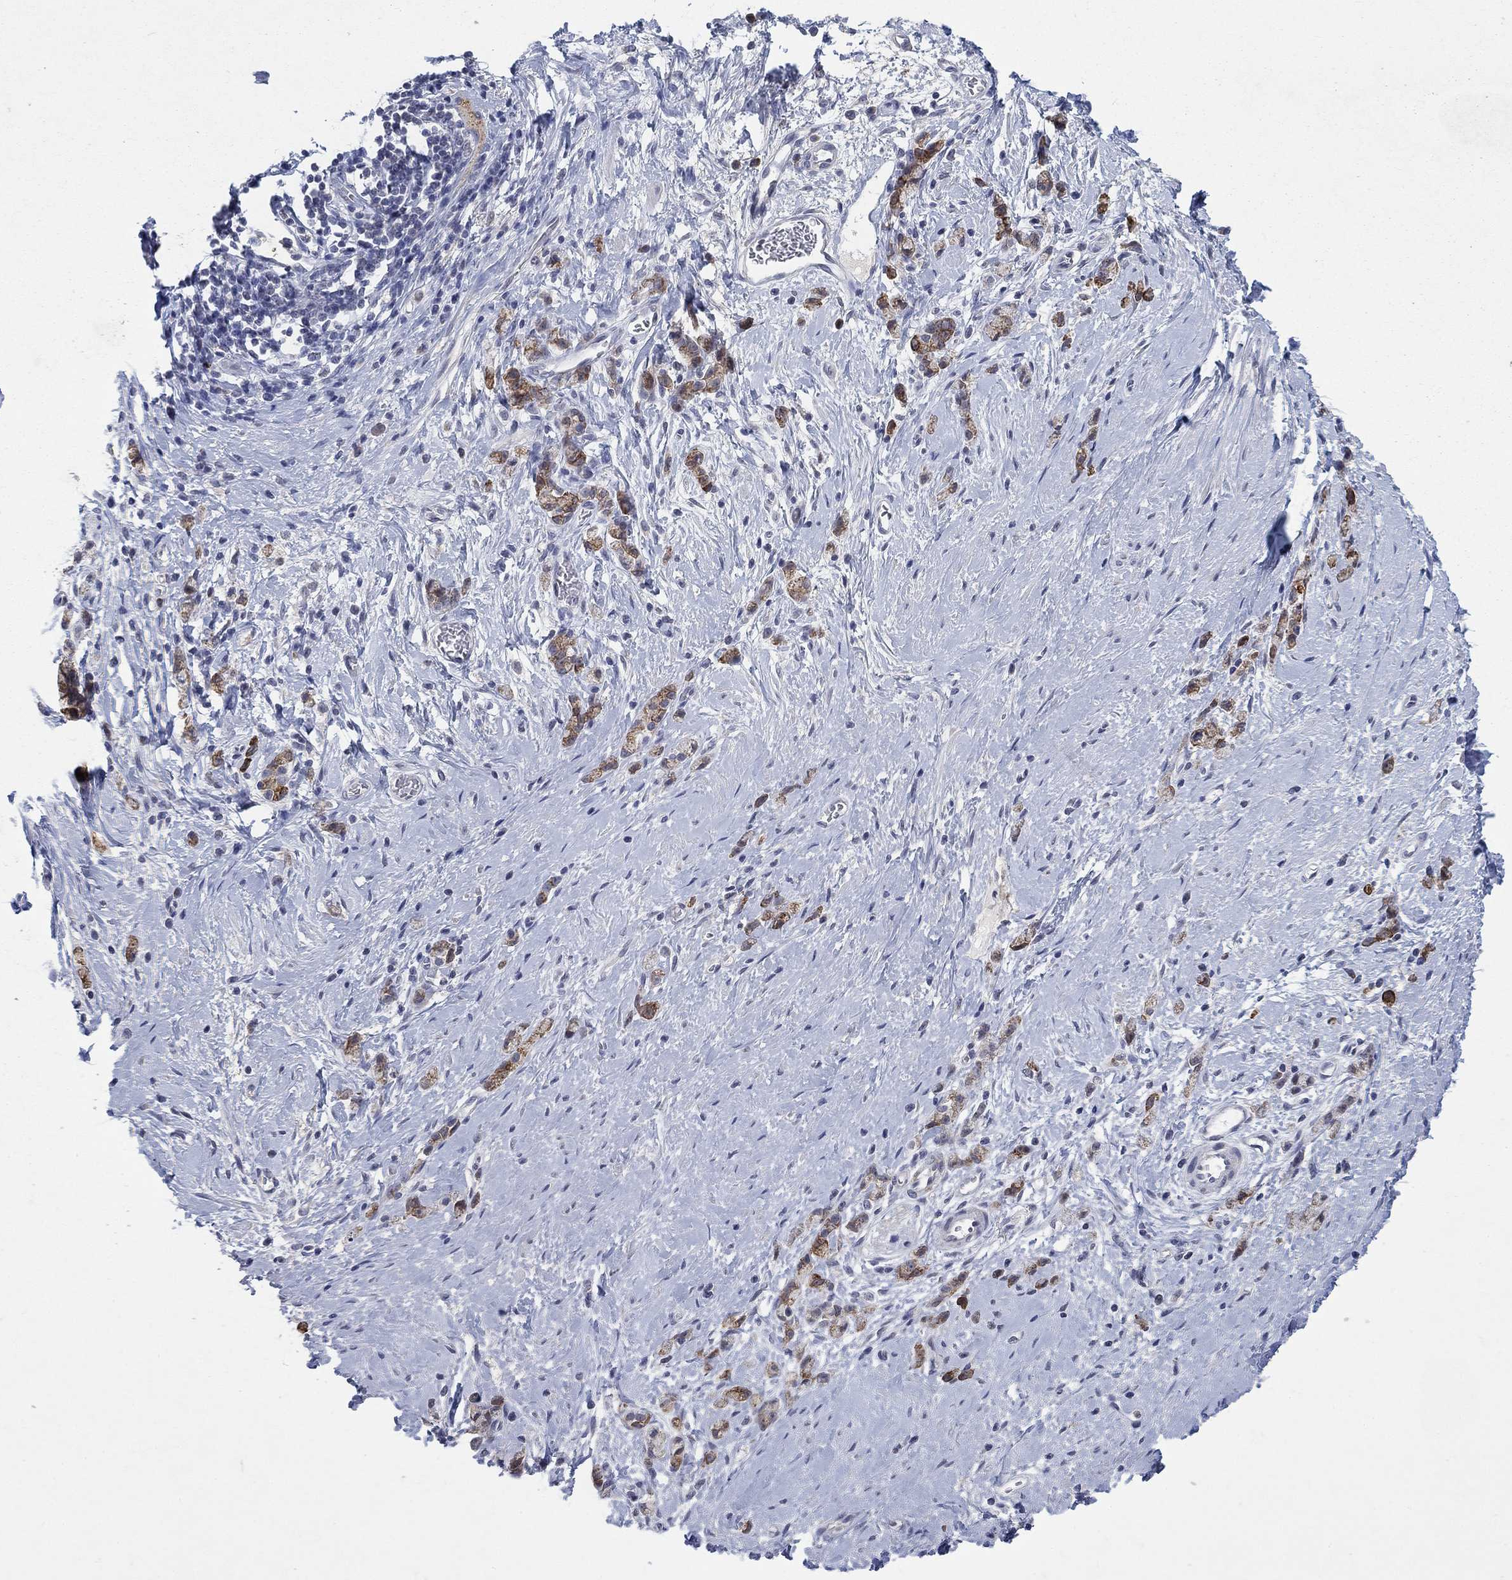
{"staining": {"intensity": "strong", "quantity": "25%-75%", "location": "cytoplasmic/membranous"}, "tissue": "stomach cancer", "cell_type": "Tumor cells", "image_type": "cancer", "snomed": [{"axis": "morphology", "description": "Adenocarcinoma, NOS"}, {"axis": "topography", "description": "Stomach"}], "caption": "Adenocarcinoma (stomach) stained for a protein (brown) displays strong cytoplasmic/membranous positive expression in about 25%-75% of tumor cells.", "gene": "SDC1", "patient": {"sex": "male", "age": 58}}